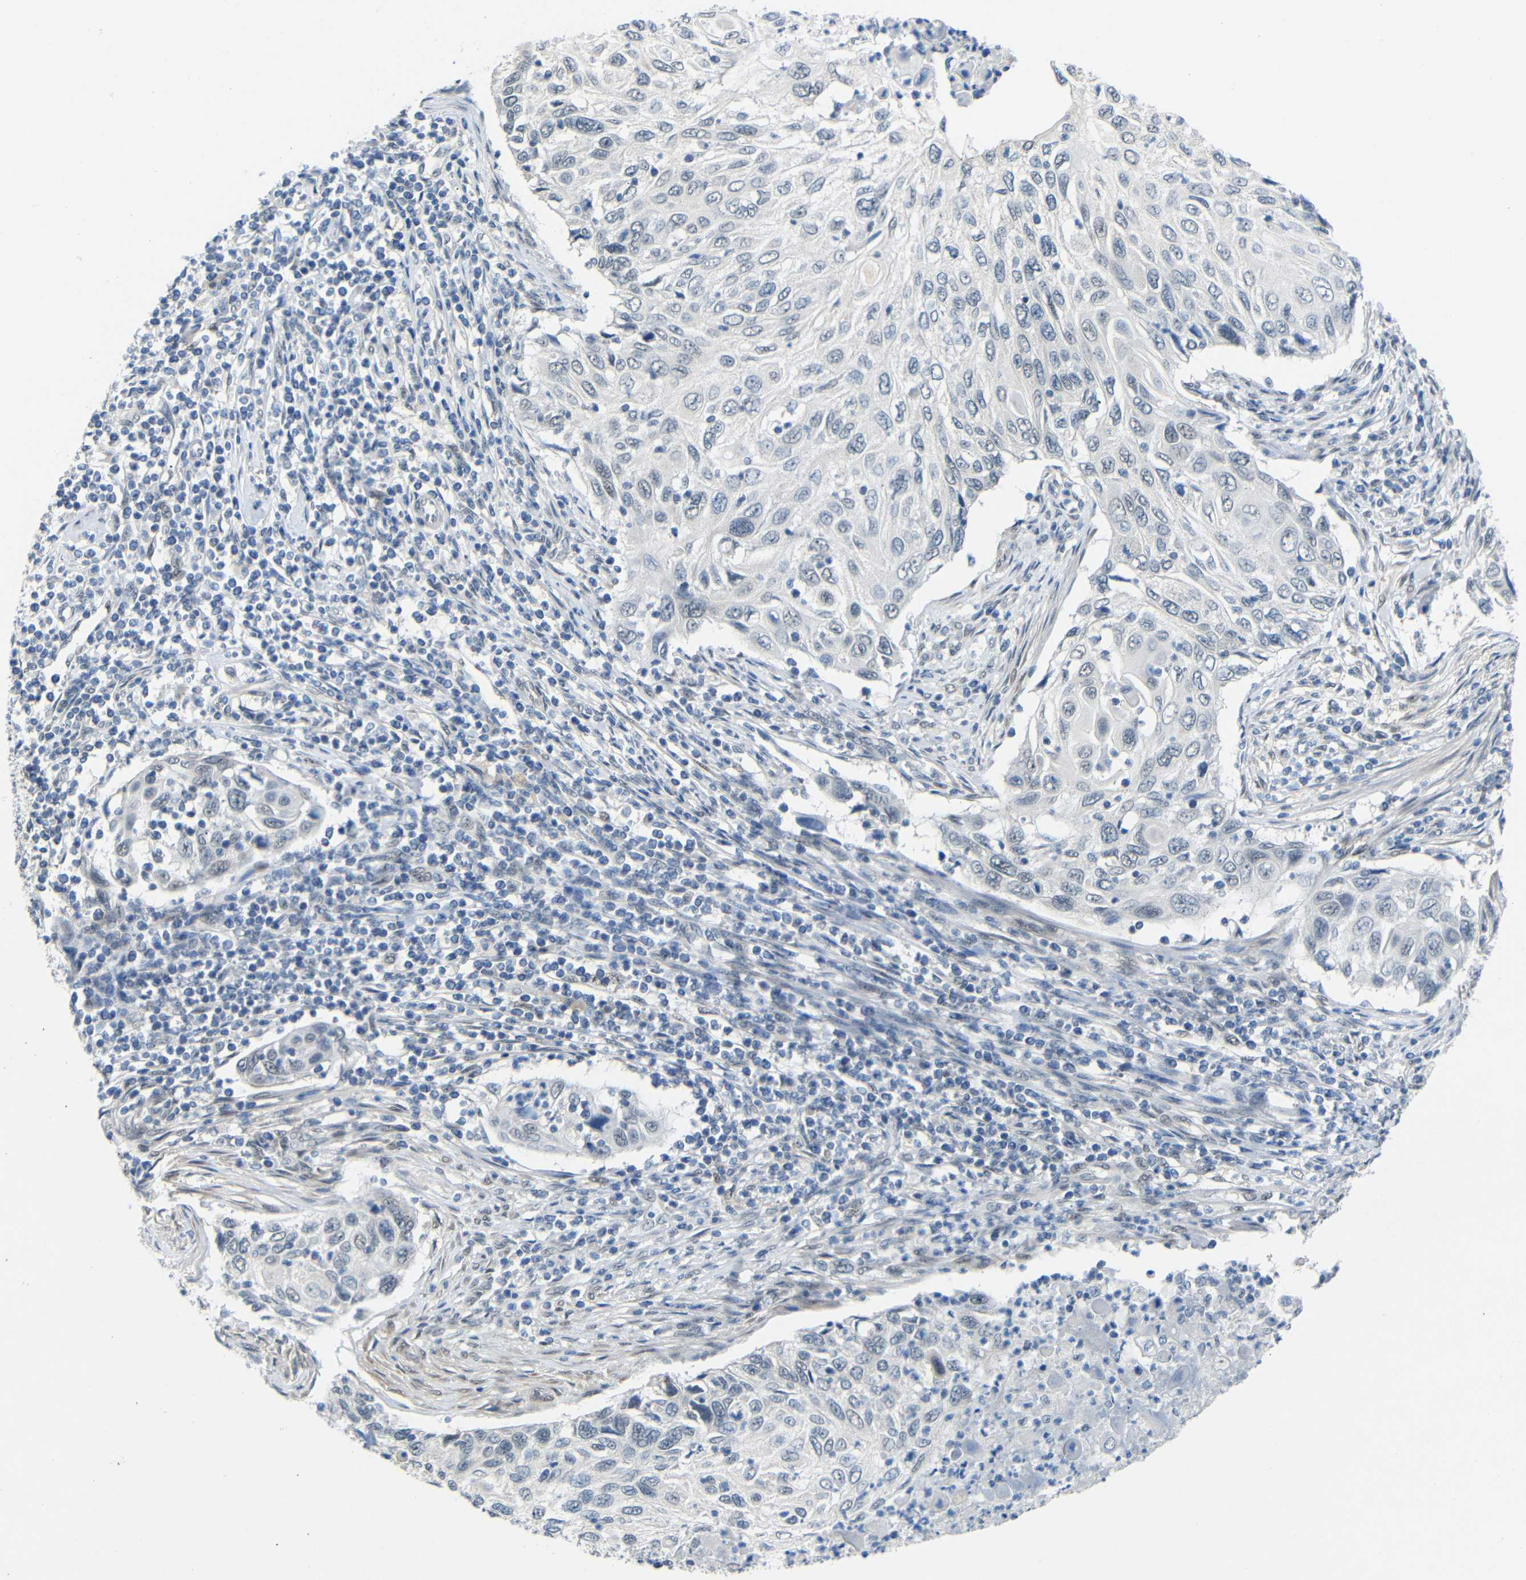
{"staining": {"intensity": "negative", "quantity": "none", "location": "none"}, "tissue": "cervical cancer", "cell_type": "Tumor cells", "image_type": "cancer", "snomed": [{"axis": "morphology", "description": "Squamous cell carcinoma, NOS"}, {"axis": "topography", "description": "Cervix"}], "caption": "Histopathology image shows no protein staining in tumor cells of cervical cancer (squamous cell carcinoma) tissue.", "gene": "GPR158", "patient": {"sex": "female", "age": 70}}